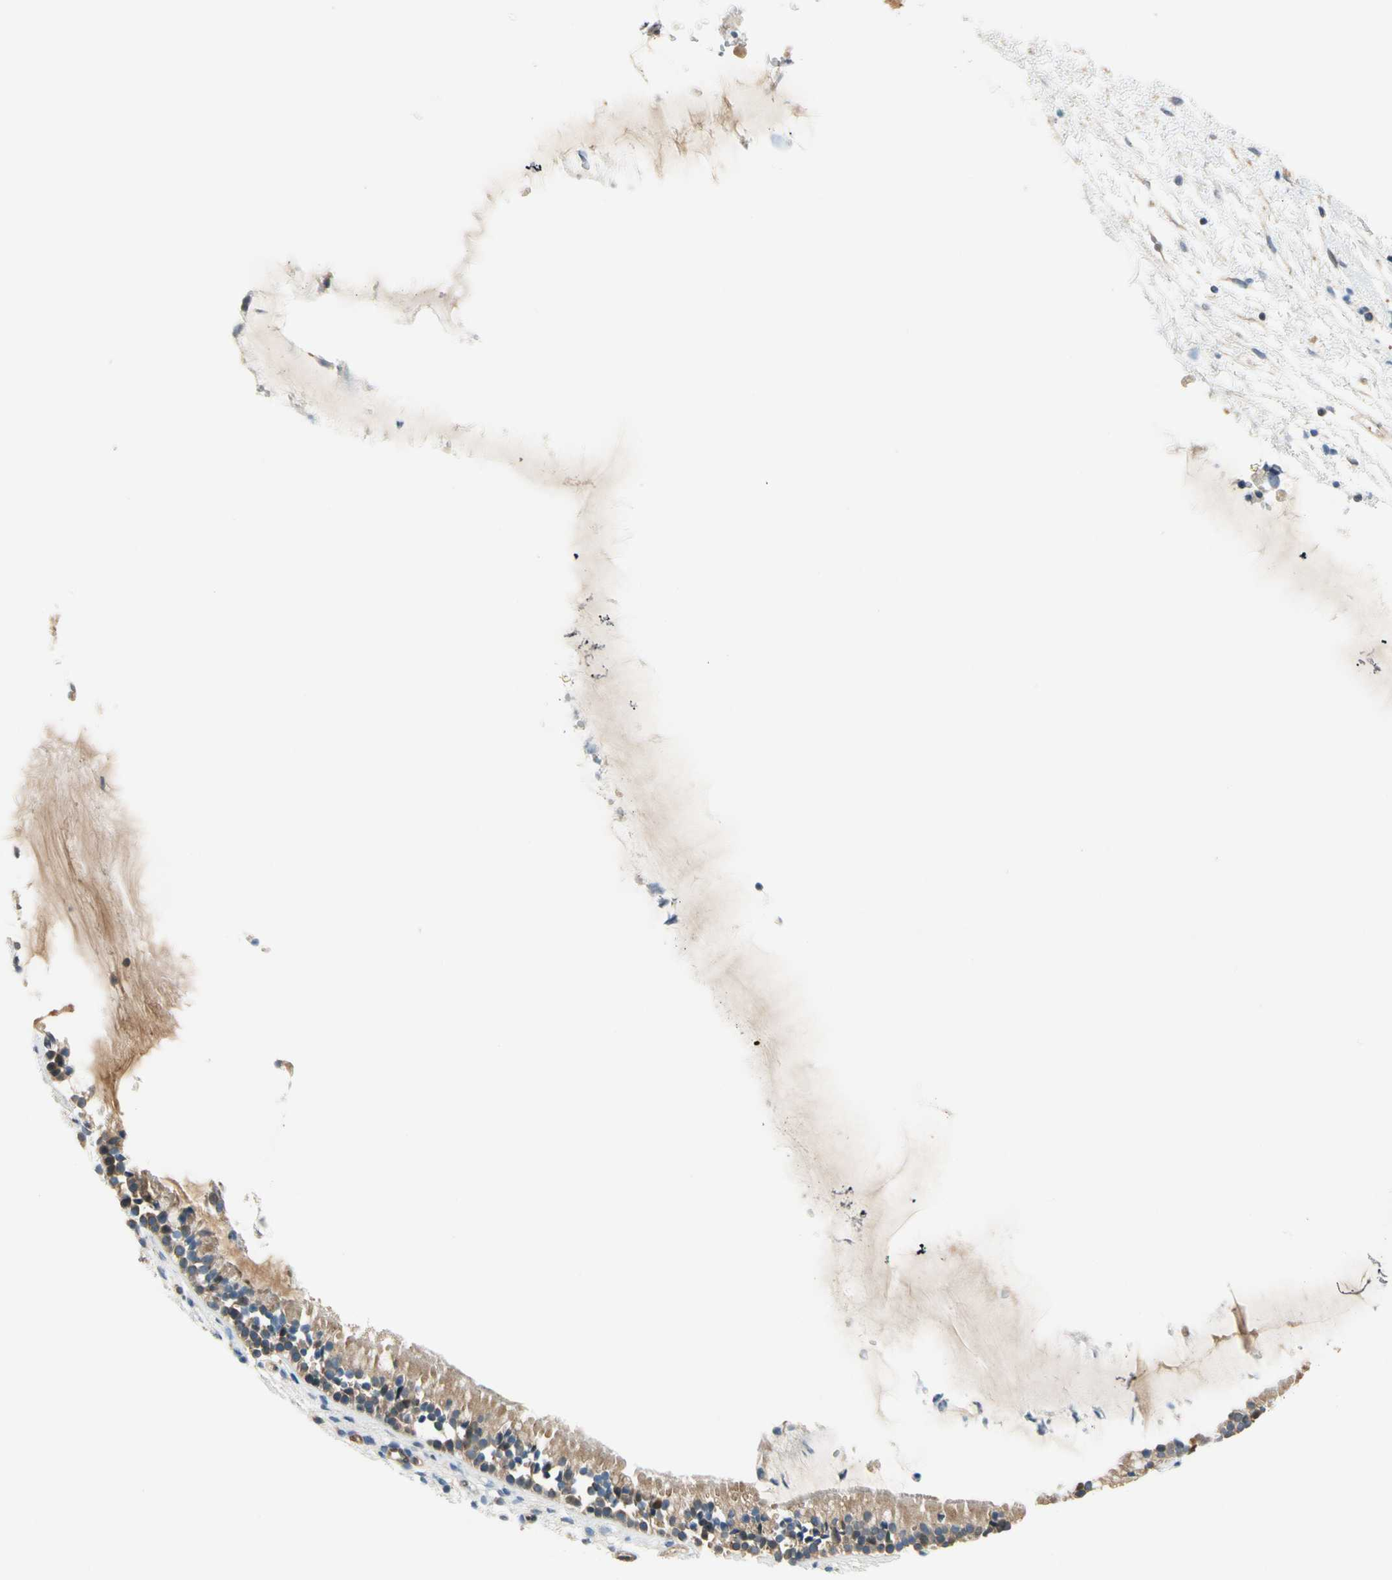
{"staining": {"intensity": "moderate", "quantity": ">75%", "location": "cytoplasmic/membranous"}, "tissue": "nasopharynx", "cell_type": "Respiratory epithelial cells", "image_type": "normal", "snomed": [{"axis": "morphology", "description": "Normal tissue, NOS"}, {"axis": "topography", "description": "Nasopharynx"}], "caption": "IHC staining of normal nasopharynx, which demonstrates medium levels of moderate cytoplasmic/membranous expression in about >75% of respiratory epithelial cells indicating moderate cytoplasmic/membranous protein positivity. The staining was performed using DAB (brown) for protein detection and nuclei were counterstained in hematoxylin (blue).", "gene": "PARP14", "patient": {"sex": "male", "age": 21}}